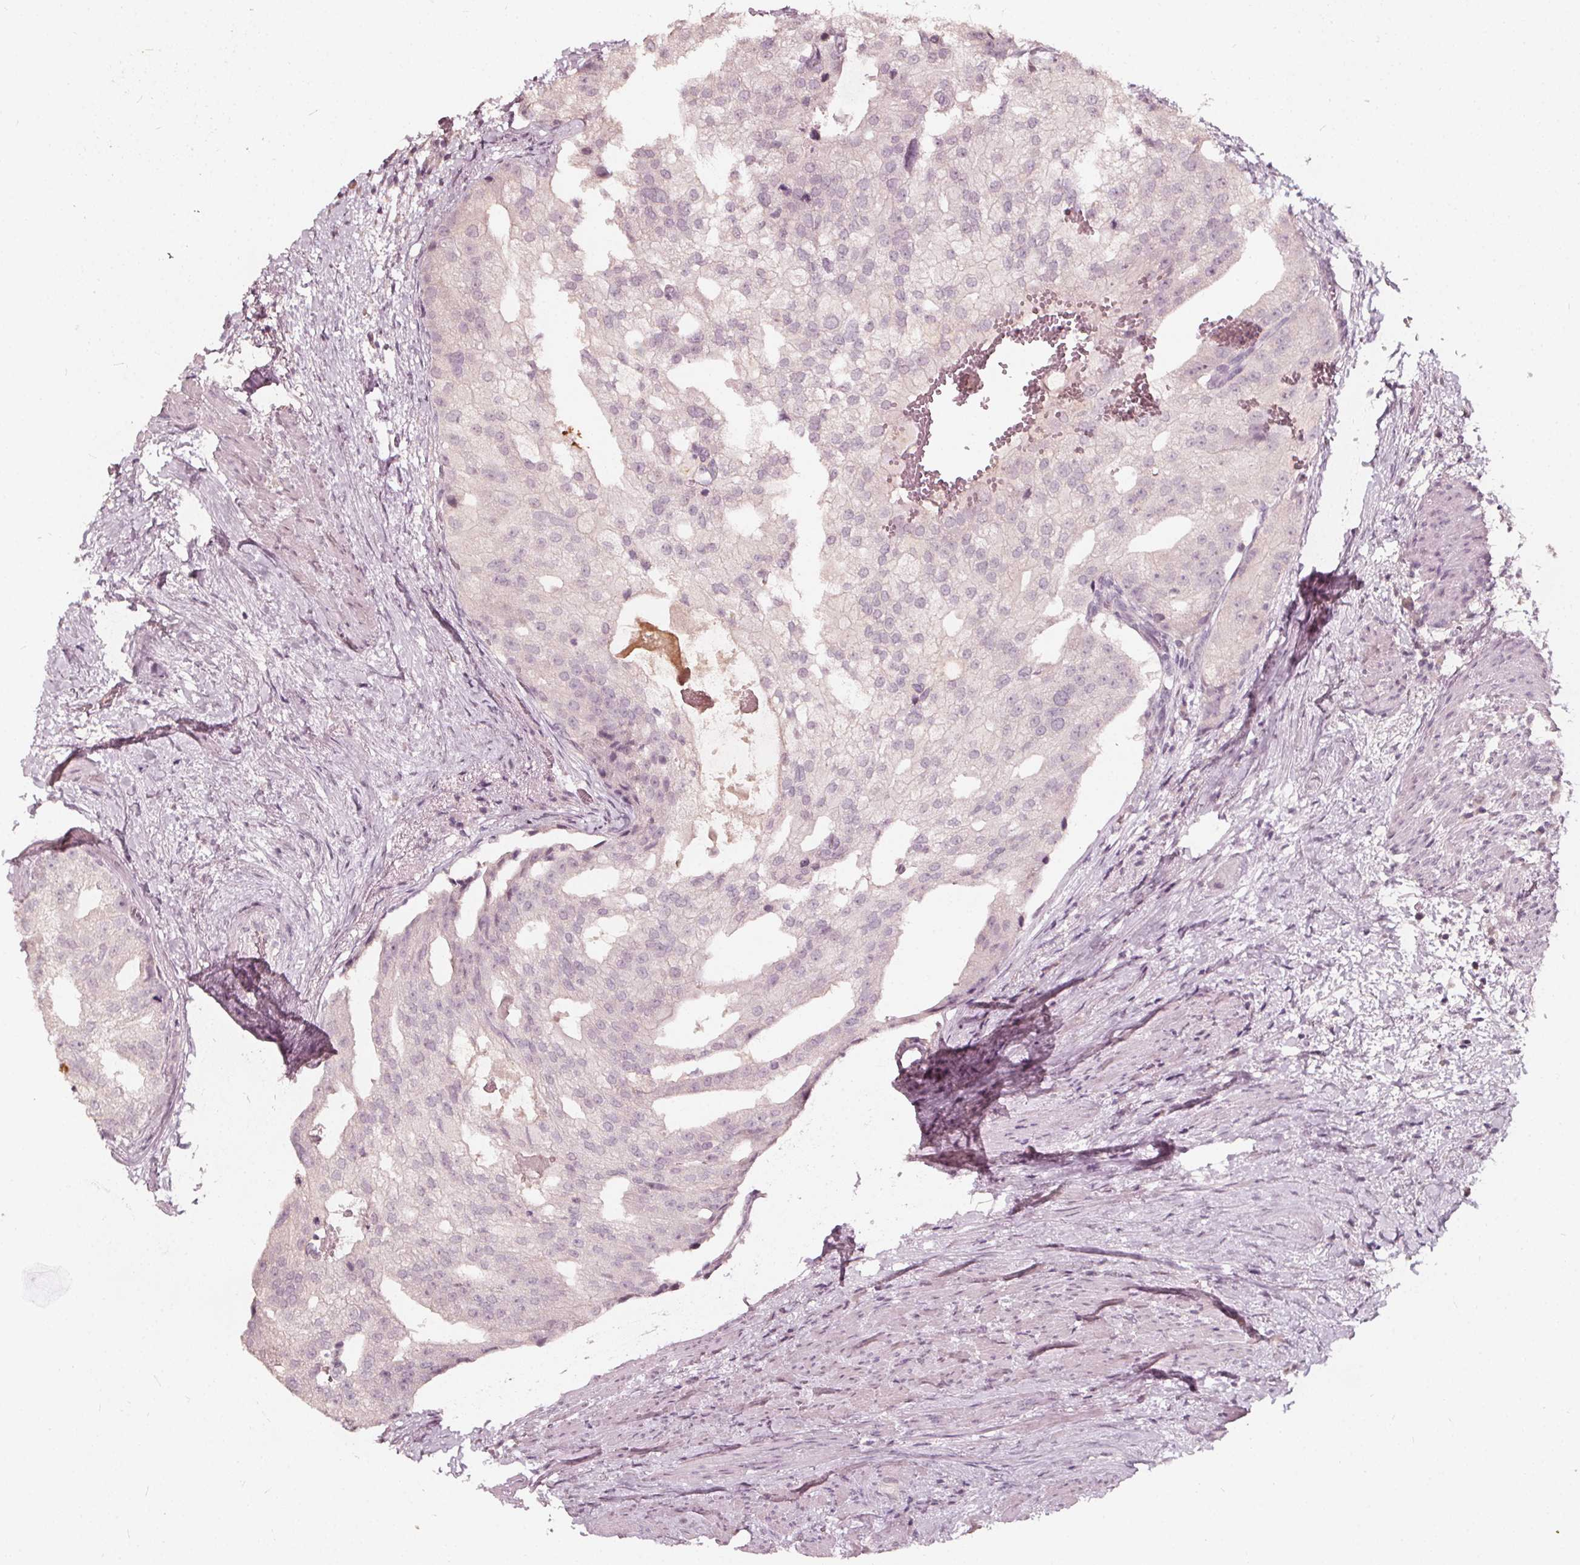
{"staining": {"intensity": "negative", "quantity": "none", "location": "none"}, "tissue": "prostate cancer", "cell_type": "Tumor cells", "image_type": "cancer", "snomed": [{"axis": "morphology", "description": "Adenocarcinoma, High grade"}, {"axis": "topography", "description": "Prostate"}], "caption": "Tumor cells show no significant staining in prostate cancer (adenocarcinoma (high-grade)). (Brightfield microscopy of DAB (3,3'-diaminobenzidine) immunohistochemistry (IHC) at high magnification).", "gene": "NPC1L1", "patient": {"sex": "male", "age": 70}}